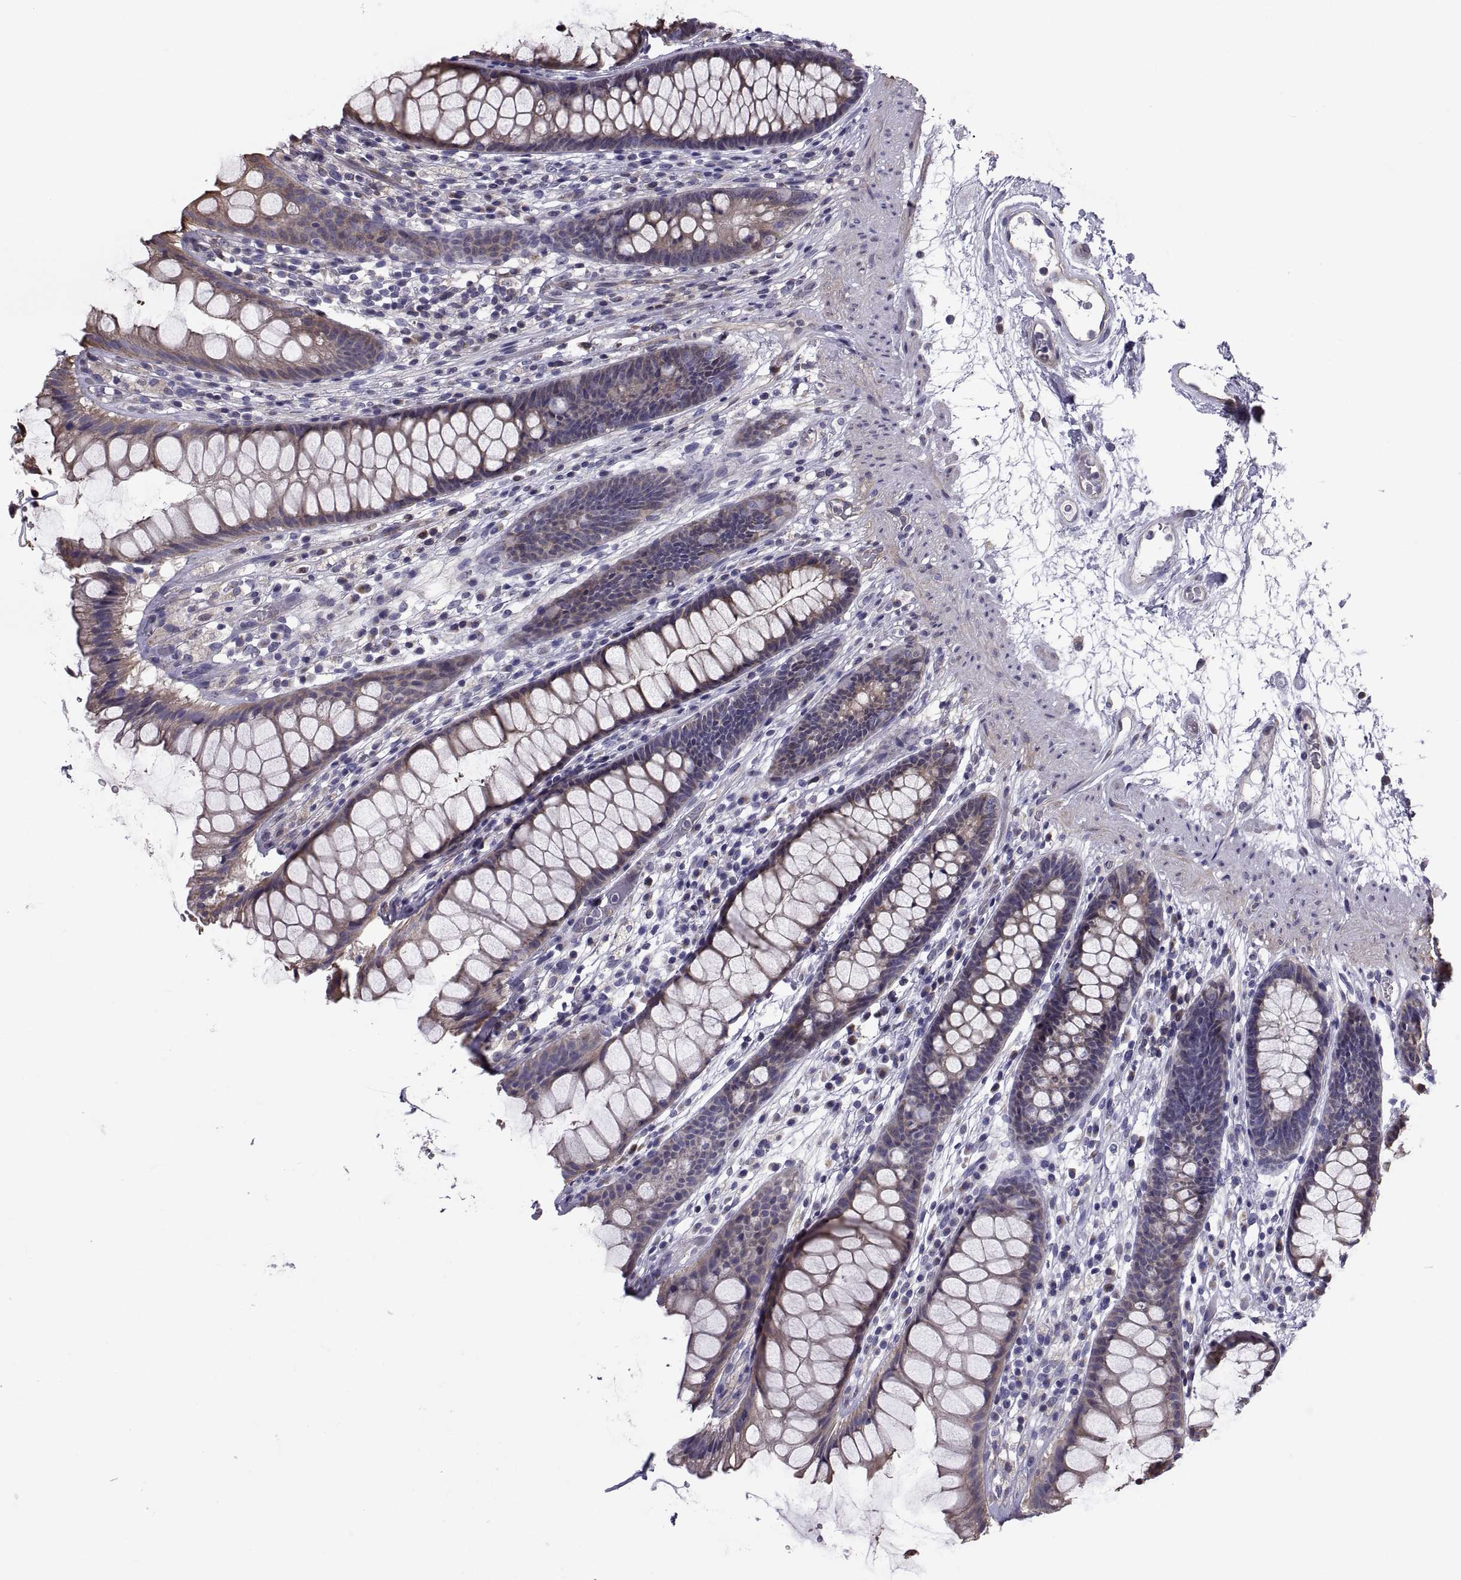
{"staining": {"intensity": "moderate", "quantity": "25%-75%", "location": "cytoplasmic/membranous"}, "tissue": "rectum", "cell_type": "Glandular cells", "image_type": "normal", "snomed": [{"axis": "morphology", "description": "Normal tissue, NOS"}, {"axis": "topography", "description": "Rectum"}], "caption": "Immunohistochemistry (IHC) image of normal human rectum stained for a protein (brown), which displays medium levels of moderate cytoplasmic/membranous staining in approximately 25%-75% of glandular cells.", "gene": "ANO1", "patient": {"sex": "male", "age": 72}}